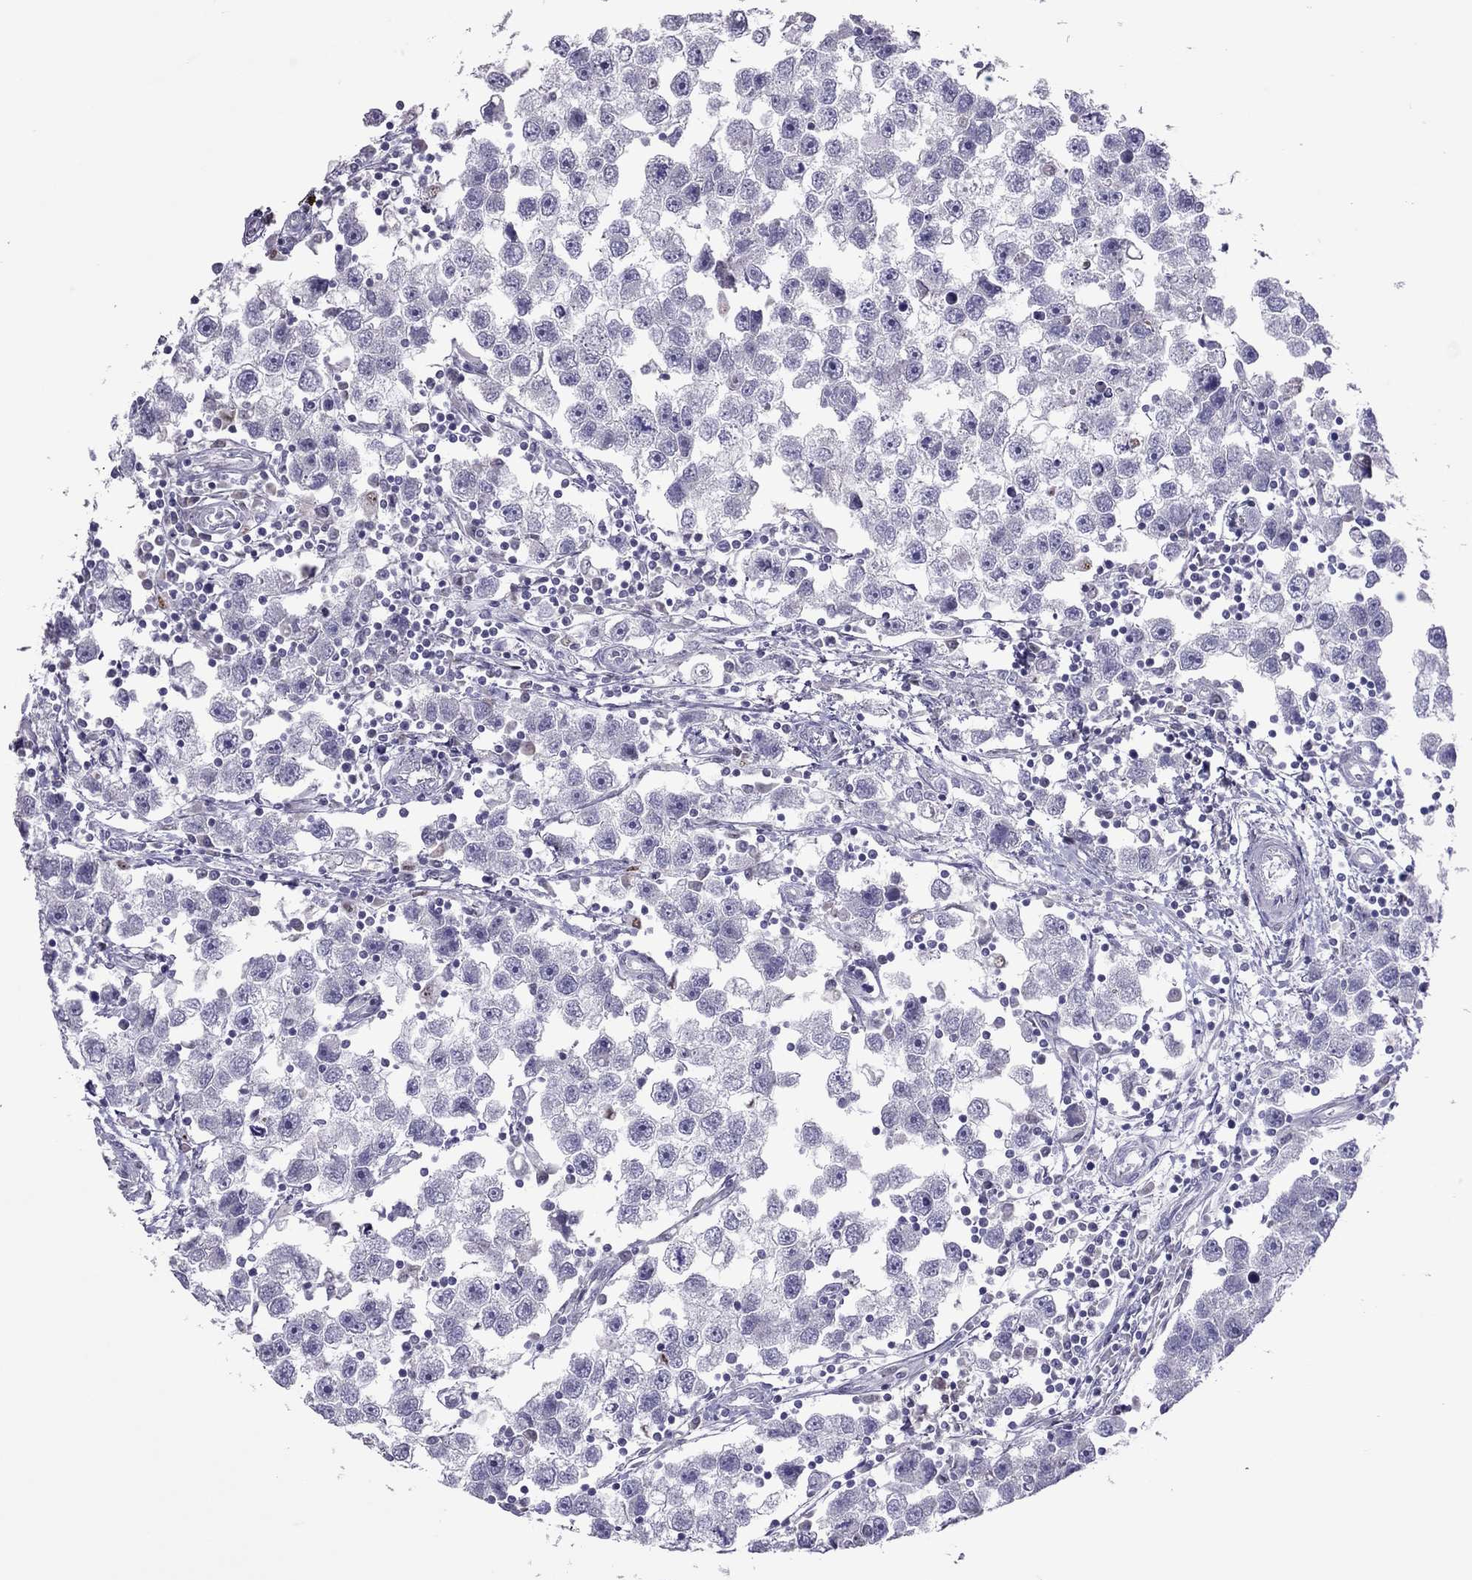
{"staining": {"intensity": "negative", "quantity": "none", "location": "none"}, "tissue": "testis cancer", "cell_type": "Tumor cells", "image_type": "cancer", "snomed": [{"axis": "morphology", "description": "Seminoma, NOS"}, {"axis": "topography", "description": "Testis"}], "caption": "Seminoma (testis) stained for a protein using immunohistochemistry (IHC) displays no expression tumor cells.", "gene": "SPINT3", "patient": {"sex": "male", "age": 30}}